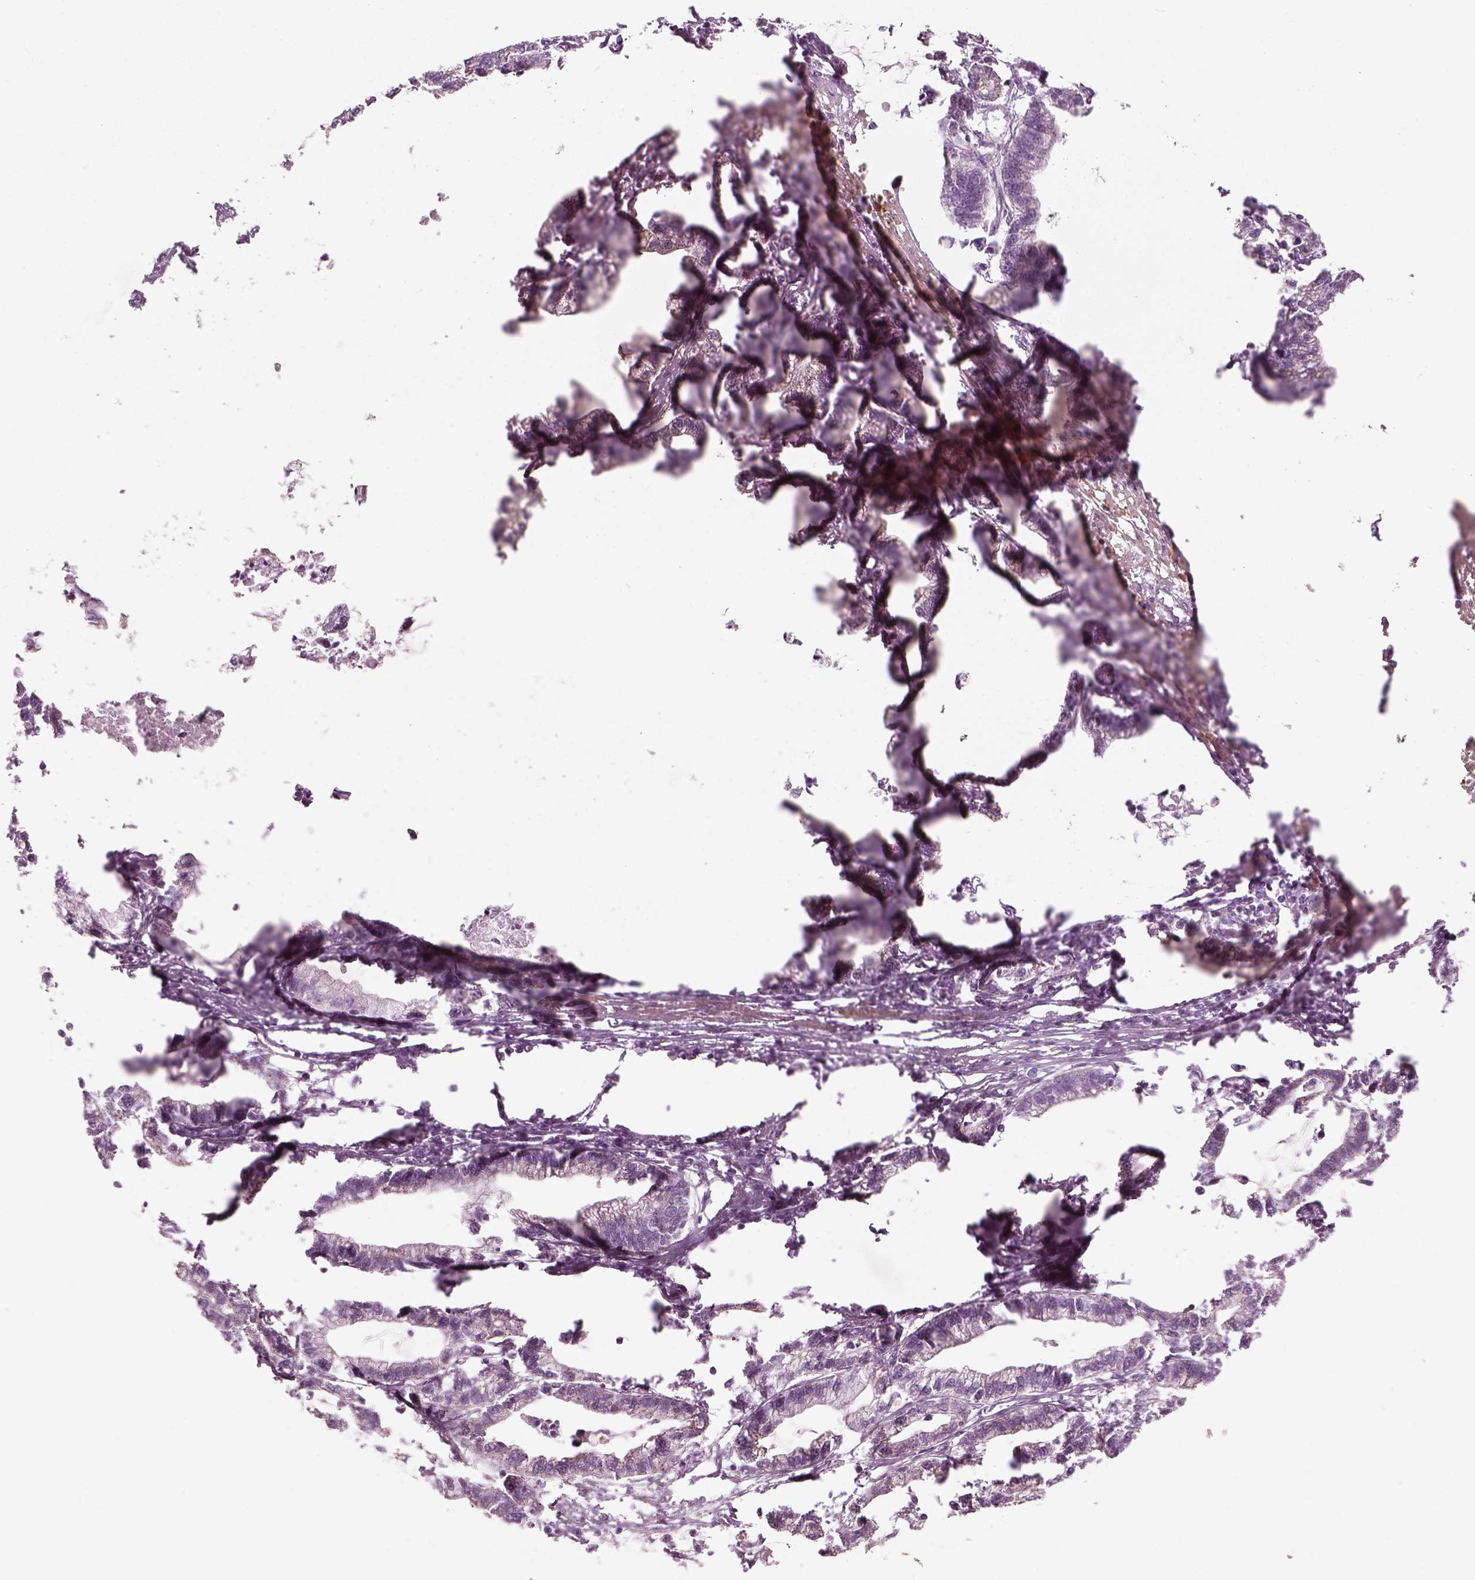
{"staining": {"intensity": "negative", "quantity": "none", "location": "none"}, "tissue": "stomach cancer", "cell_type": "Tumor cells", "image_type": "cancer", "snomed": [{"axis": "morphology", "description": "Adenocarcinoma, NOS"}, {"axis": "topography", "description": "Stomach"}], "caption": "Tumor cells show no significant protein staining in stomach adenocarcinoma.", "gene": "MLIP", "patient": {"sex": "male", "age": 83}}